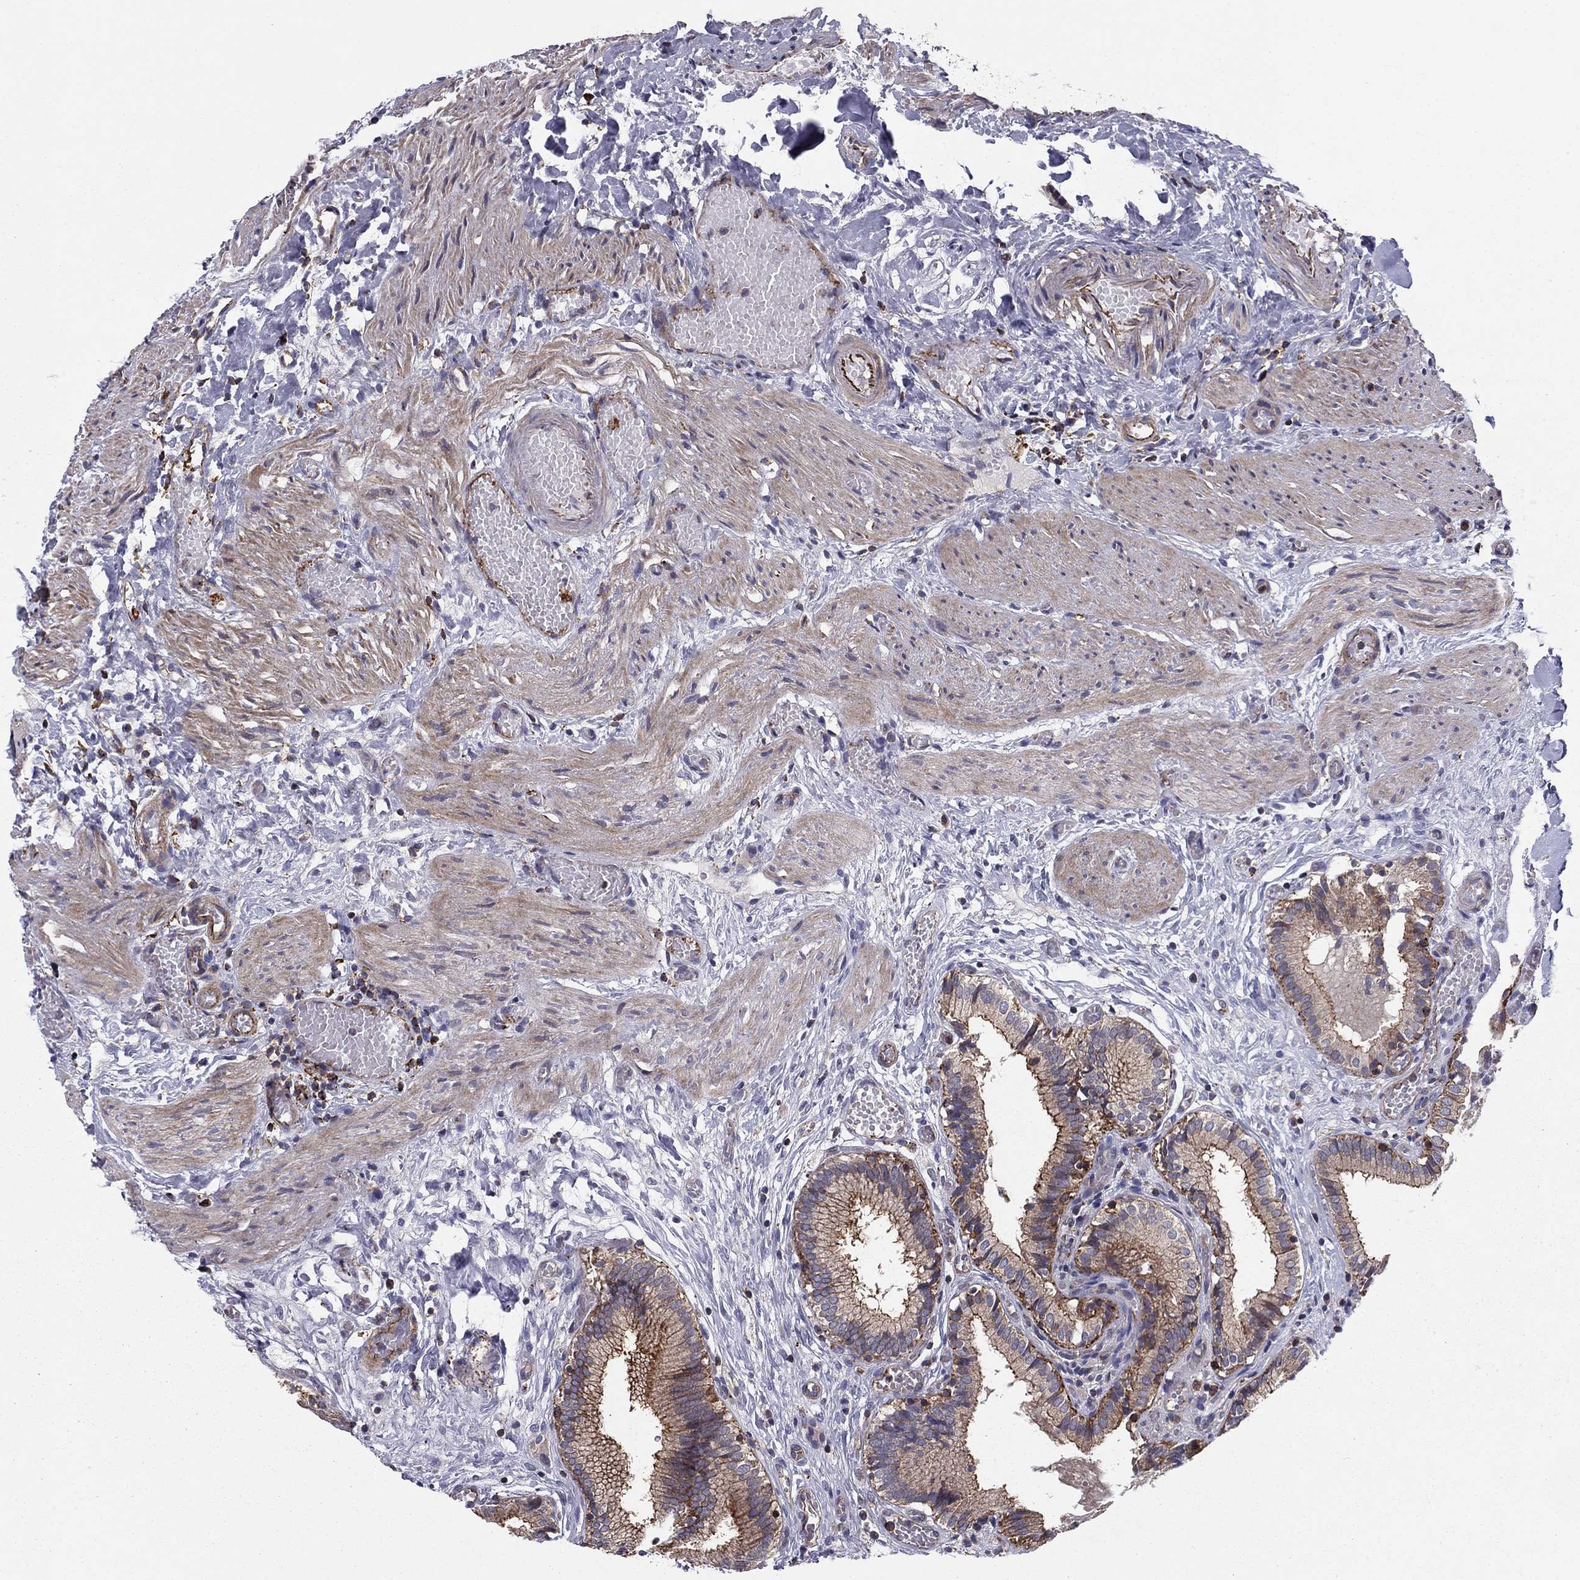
{"staining": {"intensity": "strong", "quantity": "<25%", "location": "cytoplasmic/membranous"}, "tissue": "gallbladder", "cell_type": "Glandular cells", "image_type": "normal", "snomed": [{"axis": "morphology", "description": "Normal tissue, NOS"}, {"axis": "topography", "description": "Gallbladder"}], "caption": "A high-resolution photomicrograph shows immunohistochemistry (IHC) staining of unremarkable gallbladder, which demonstrates strong cytoplasmic/membranous expression in about <25% of glandular cells.", "gene": "ALG6", "patient": {"sex": "female", "age": 24}}